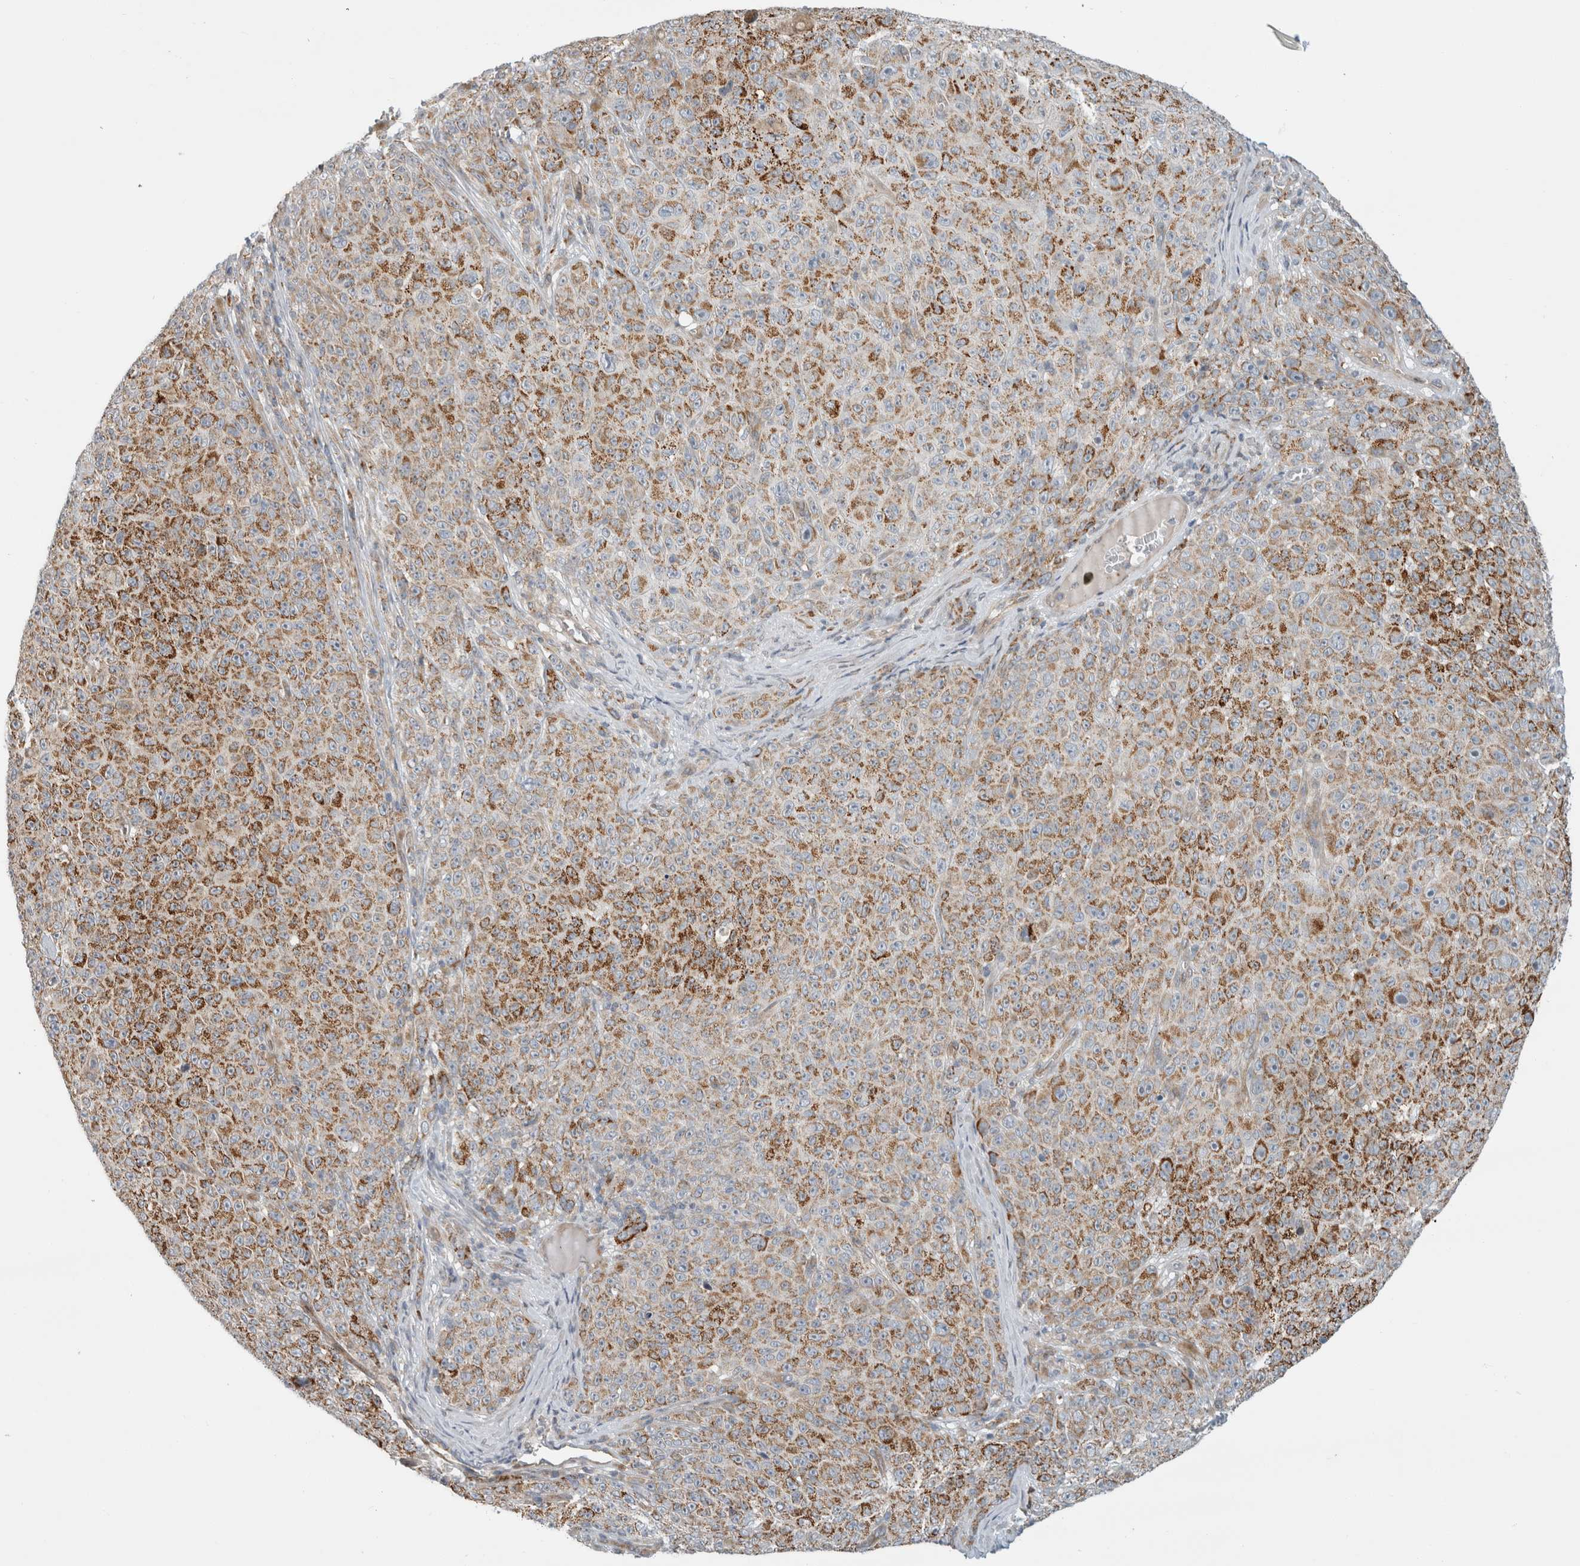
{"staining": {"intensity": "strong", "quantity": ">75%", "location": "cytoplasmic/membranous"}, "tissue": "melanoma", "cell_type": "Tumor cells", "image_type": "cancer", "snomed": [{"axis": "morphology", "description": "Malignant melanoma, NOS"}, {"axis": "topography", "description": "Skin"}], "caption": "Human melanoma stained with a protein marker exhibits strong staining in tumor cells.", "gene": "KPNA5", "patient": {"sex": "female", "age": 82}}